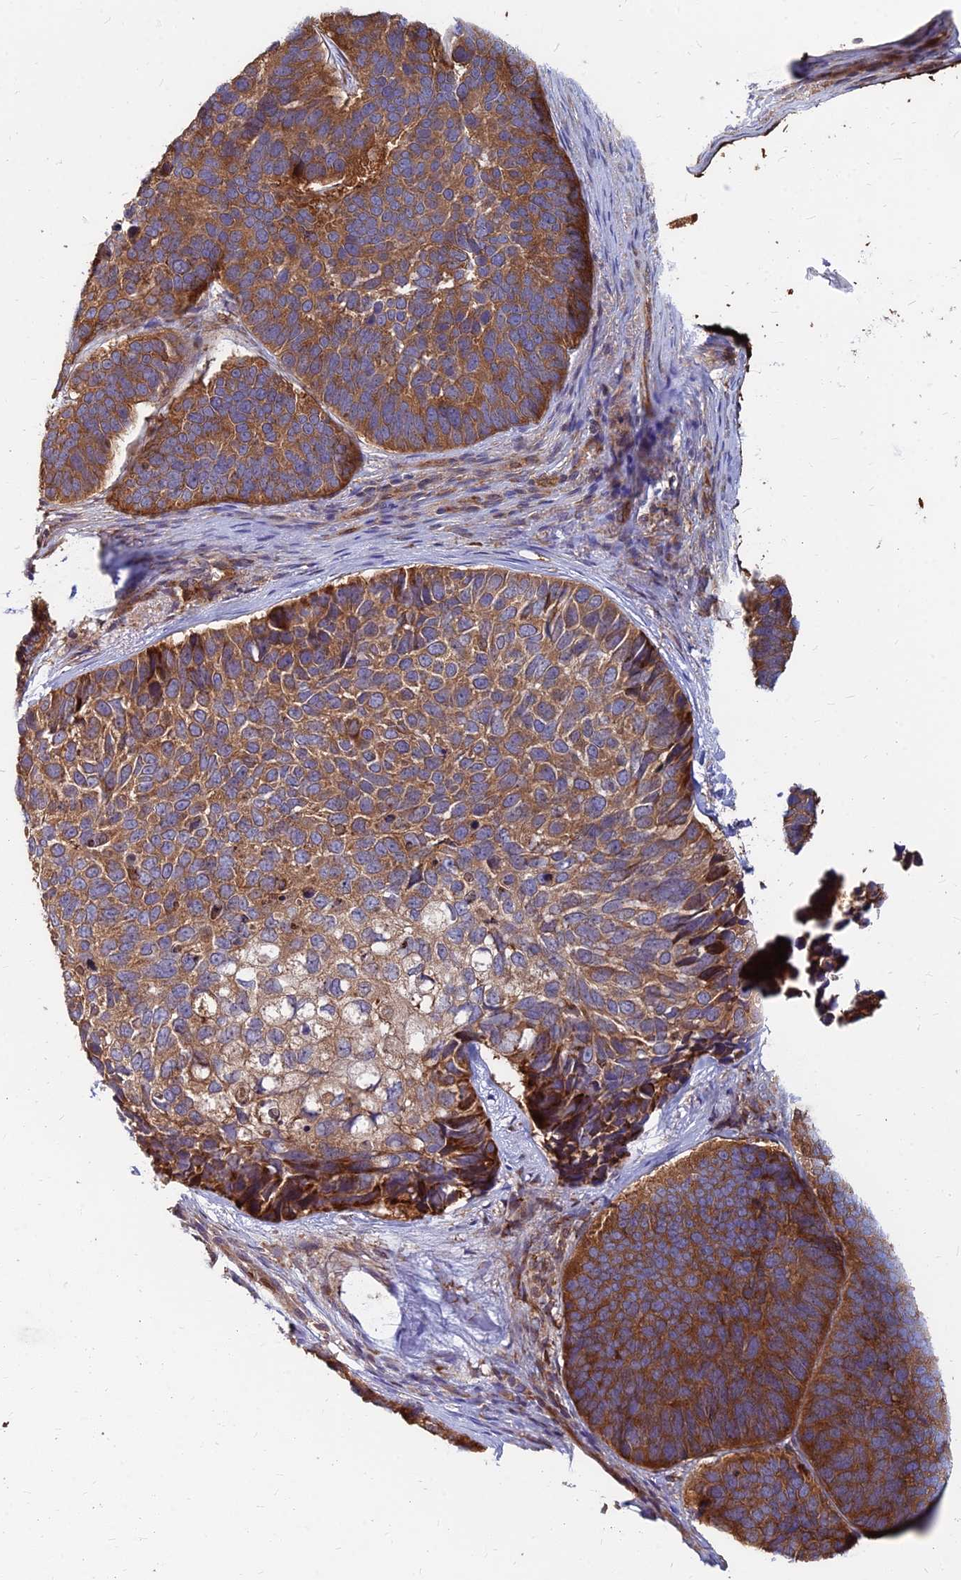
{"staining": {"intensity": "moderate", "quantity": ">75%", "location": "cytoplasmic/membranous"}, "tissue": "skin cancer", "cell_type": "Tumor cells", "image_type": "cancer", "snomed": [{"axis": "morphology", "description": "Basal cell carcinoma"}, {"axis": "topography", "description": "Skin"}], "caption": "Immunohistochemistry (IHC) of human skin cancer displays medium levels of moderate cytoplasmic/membranous staining in approximately >75% of tumor cells.", "gene": "CCT6B", "patient": {"sex": "male", "age": 62}}